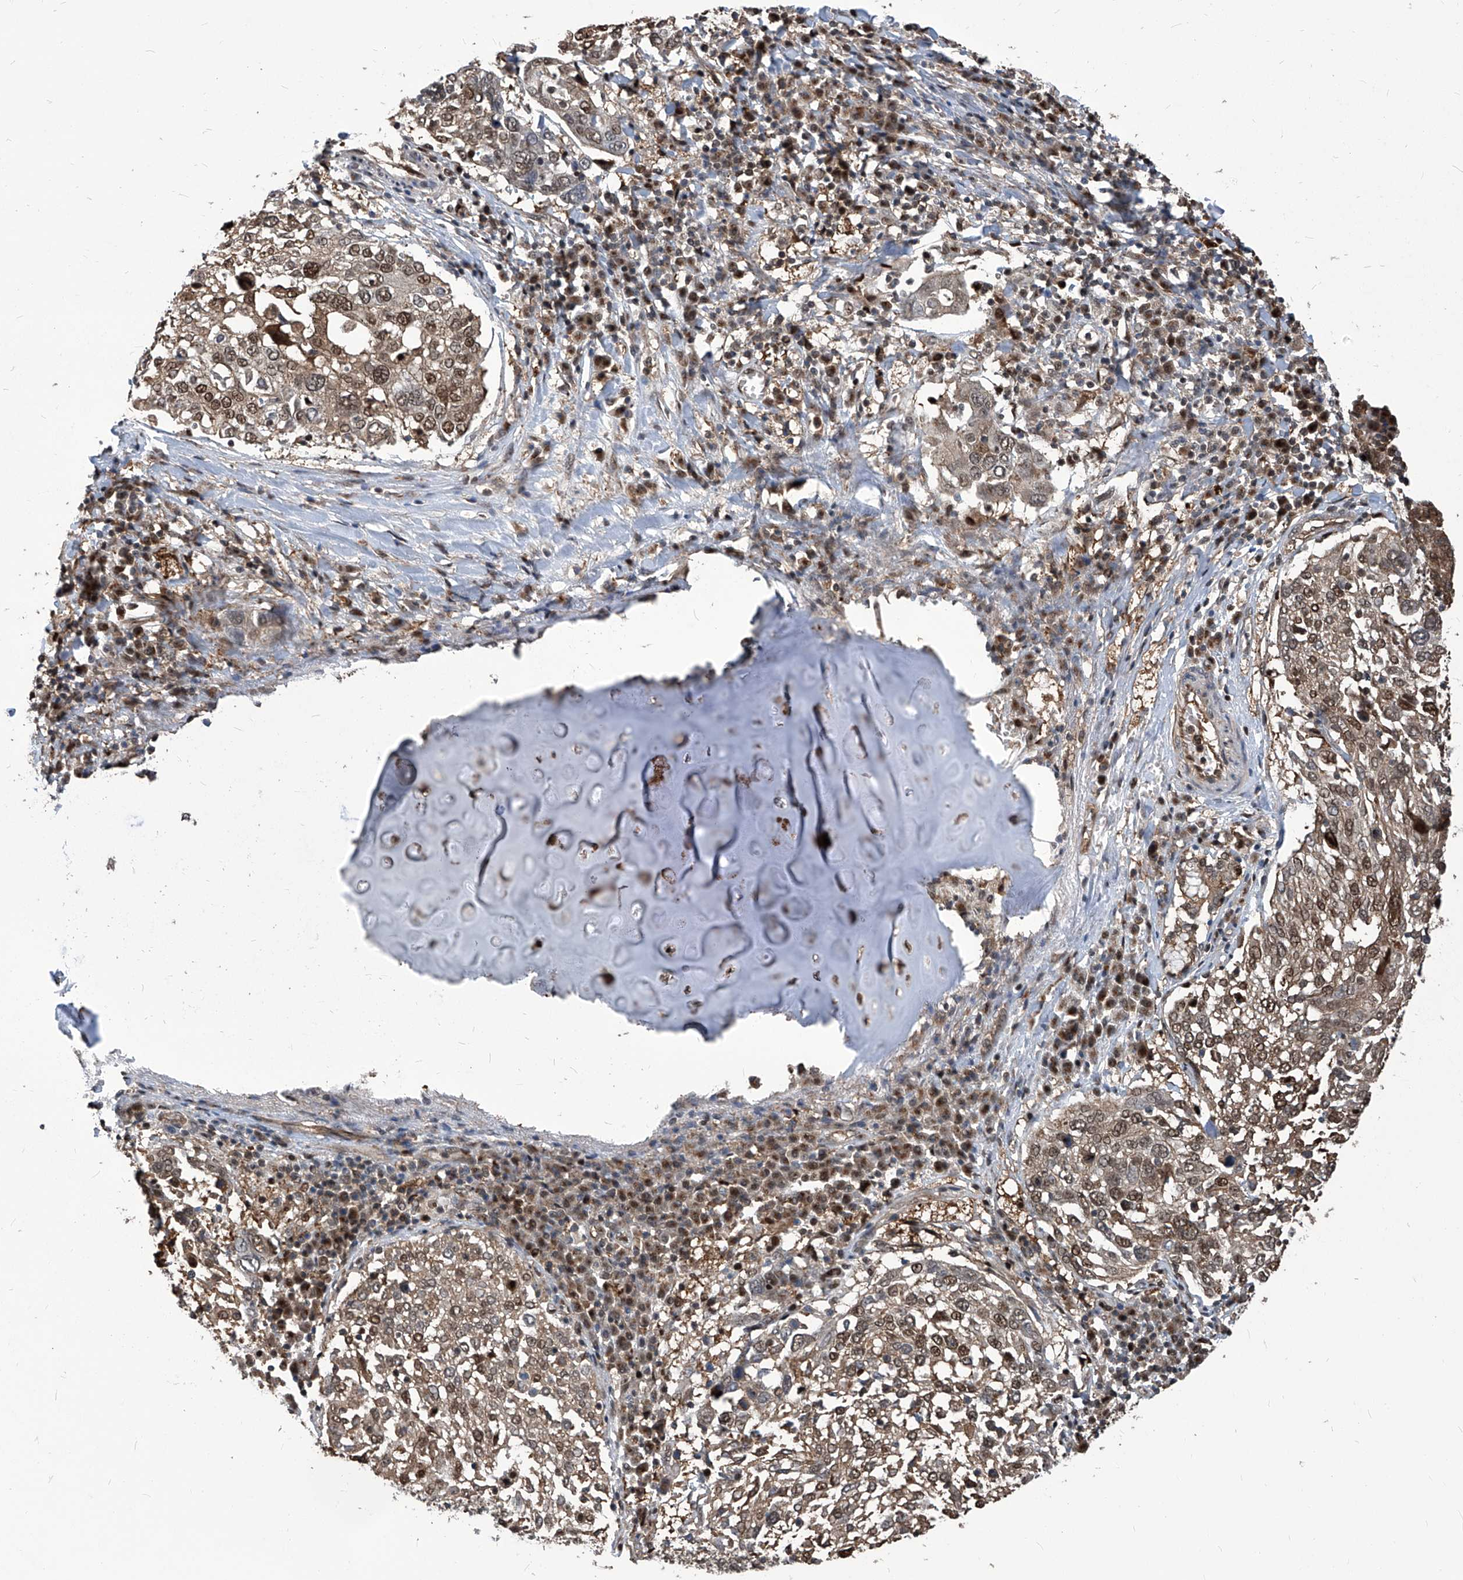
{"staining": {"intensity": "moderate", "quantity": ">75%", "location": "cytoplasmic/membranous,nuclear"}, "tissue": "lung cancer", "cell_type": "Tumor cells", "image_type": "cancer", "snomed": [{"axis": "morphology", "description": "Squamous cell carcinoma, NOS"}, {"axis": "topography", "description": "Lung"}], "caption": "Brown immunohistochemical staining in lung cancer (squamous cell carcinoma) exhibits moderate cytoplasmic/membranous and nuclear expression in approximately >75% of tumor cells. Immunohistochemistry (ihc) stains the protein of interest in brown and the nuclei are stained blue.", "gene": "PSMB1", "patient": {"sex": "male", "age": 65}}